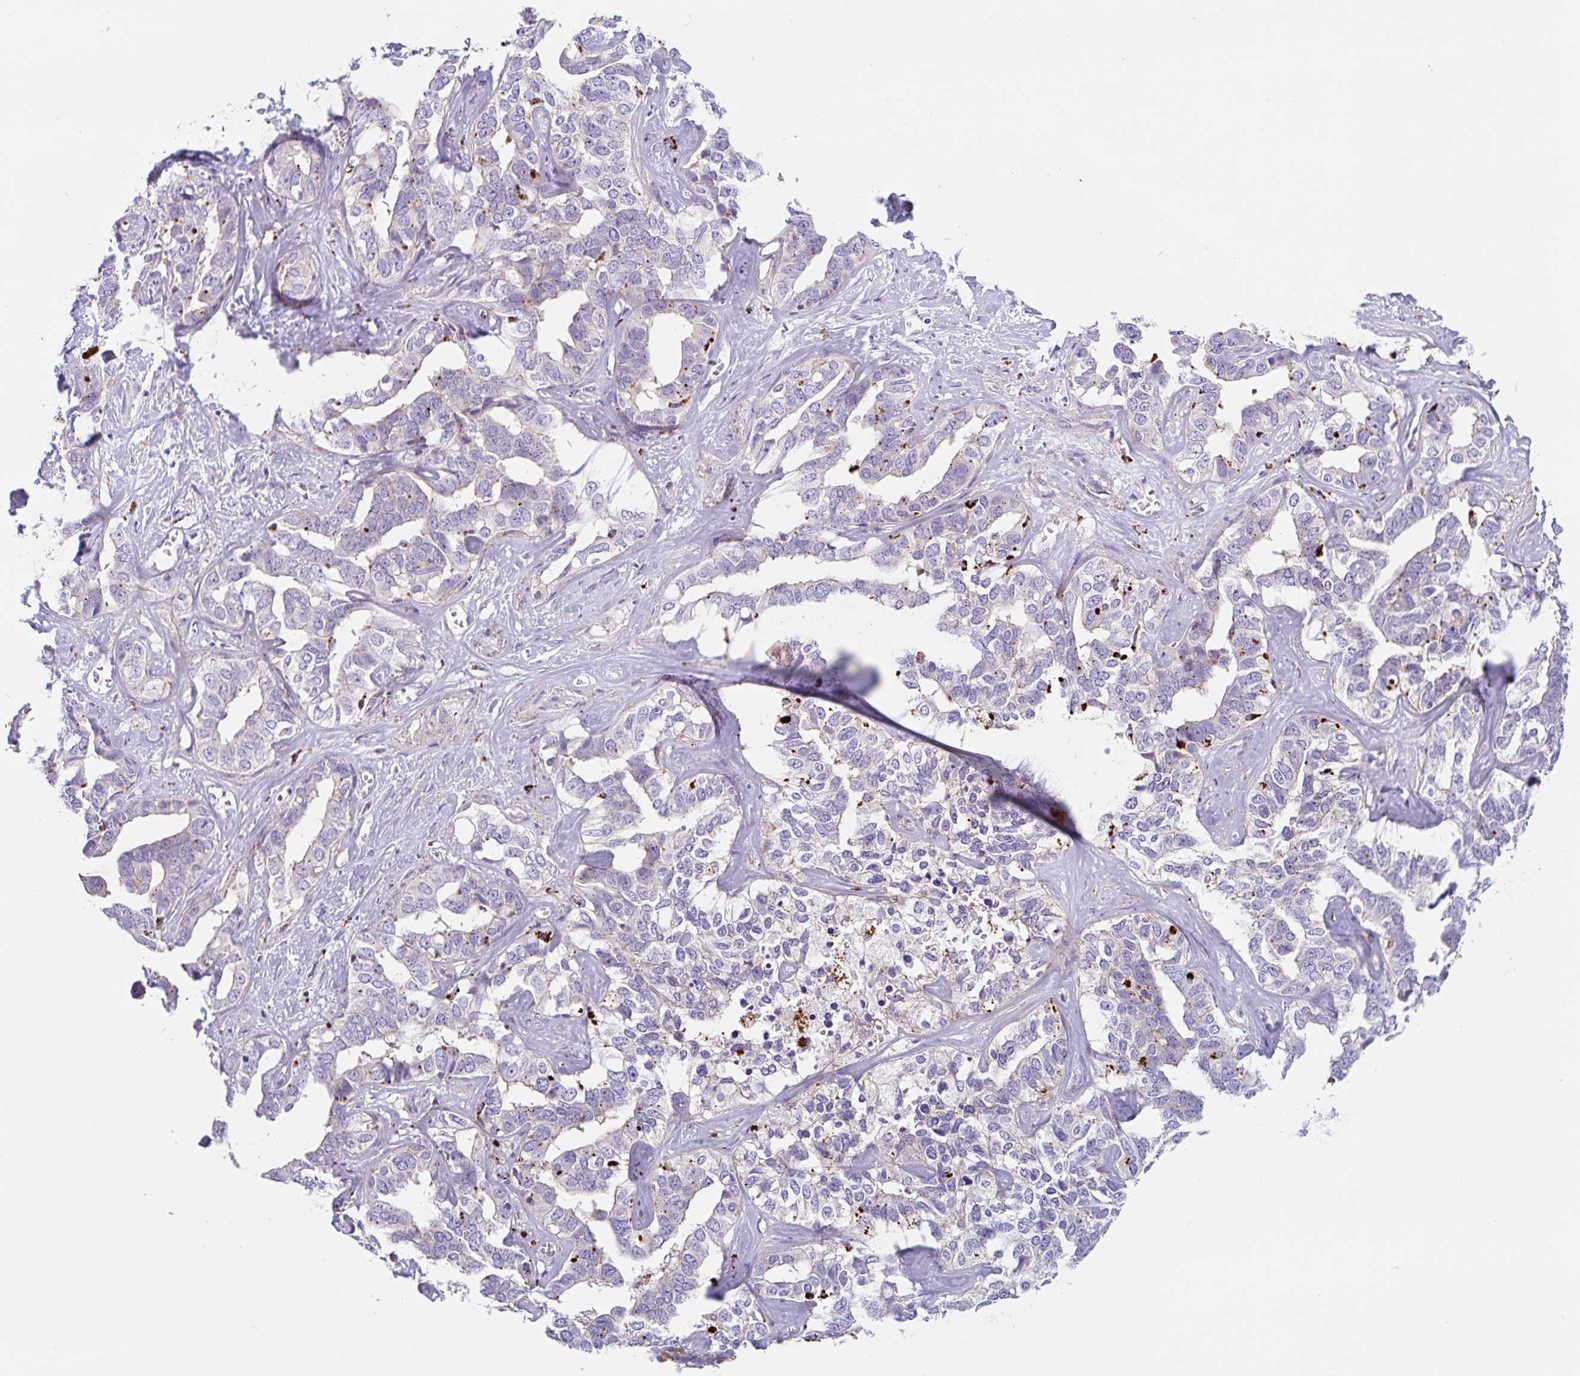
{"staining": {"intensity": "negative", "quantity": "none", "location": "none"}, "tissue": "liver cancer", "cell_type": "Tumor cells", "image_type": "cancer", "snomed": [{"axis": "morphology", "description": "Cholangiocarcinoma"}, {"axis": "topography", "description": "Liver"}], "caption": "DAB (3,3'-diaminobenzidine) immunohistochemical staining of liver cholangiocarcinoma shows no significant positivity in tumor cells.", "gene": "LENG9", "patient": {"sex": "male", "age": 59}}